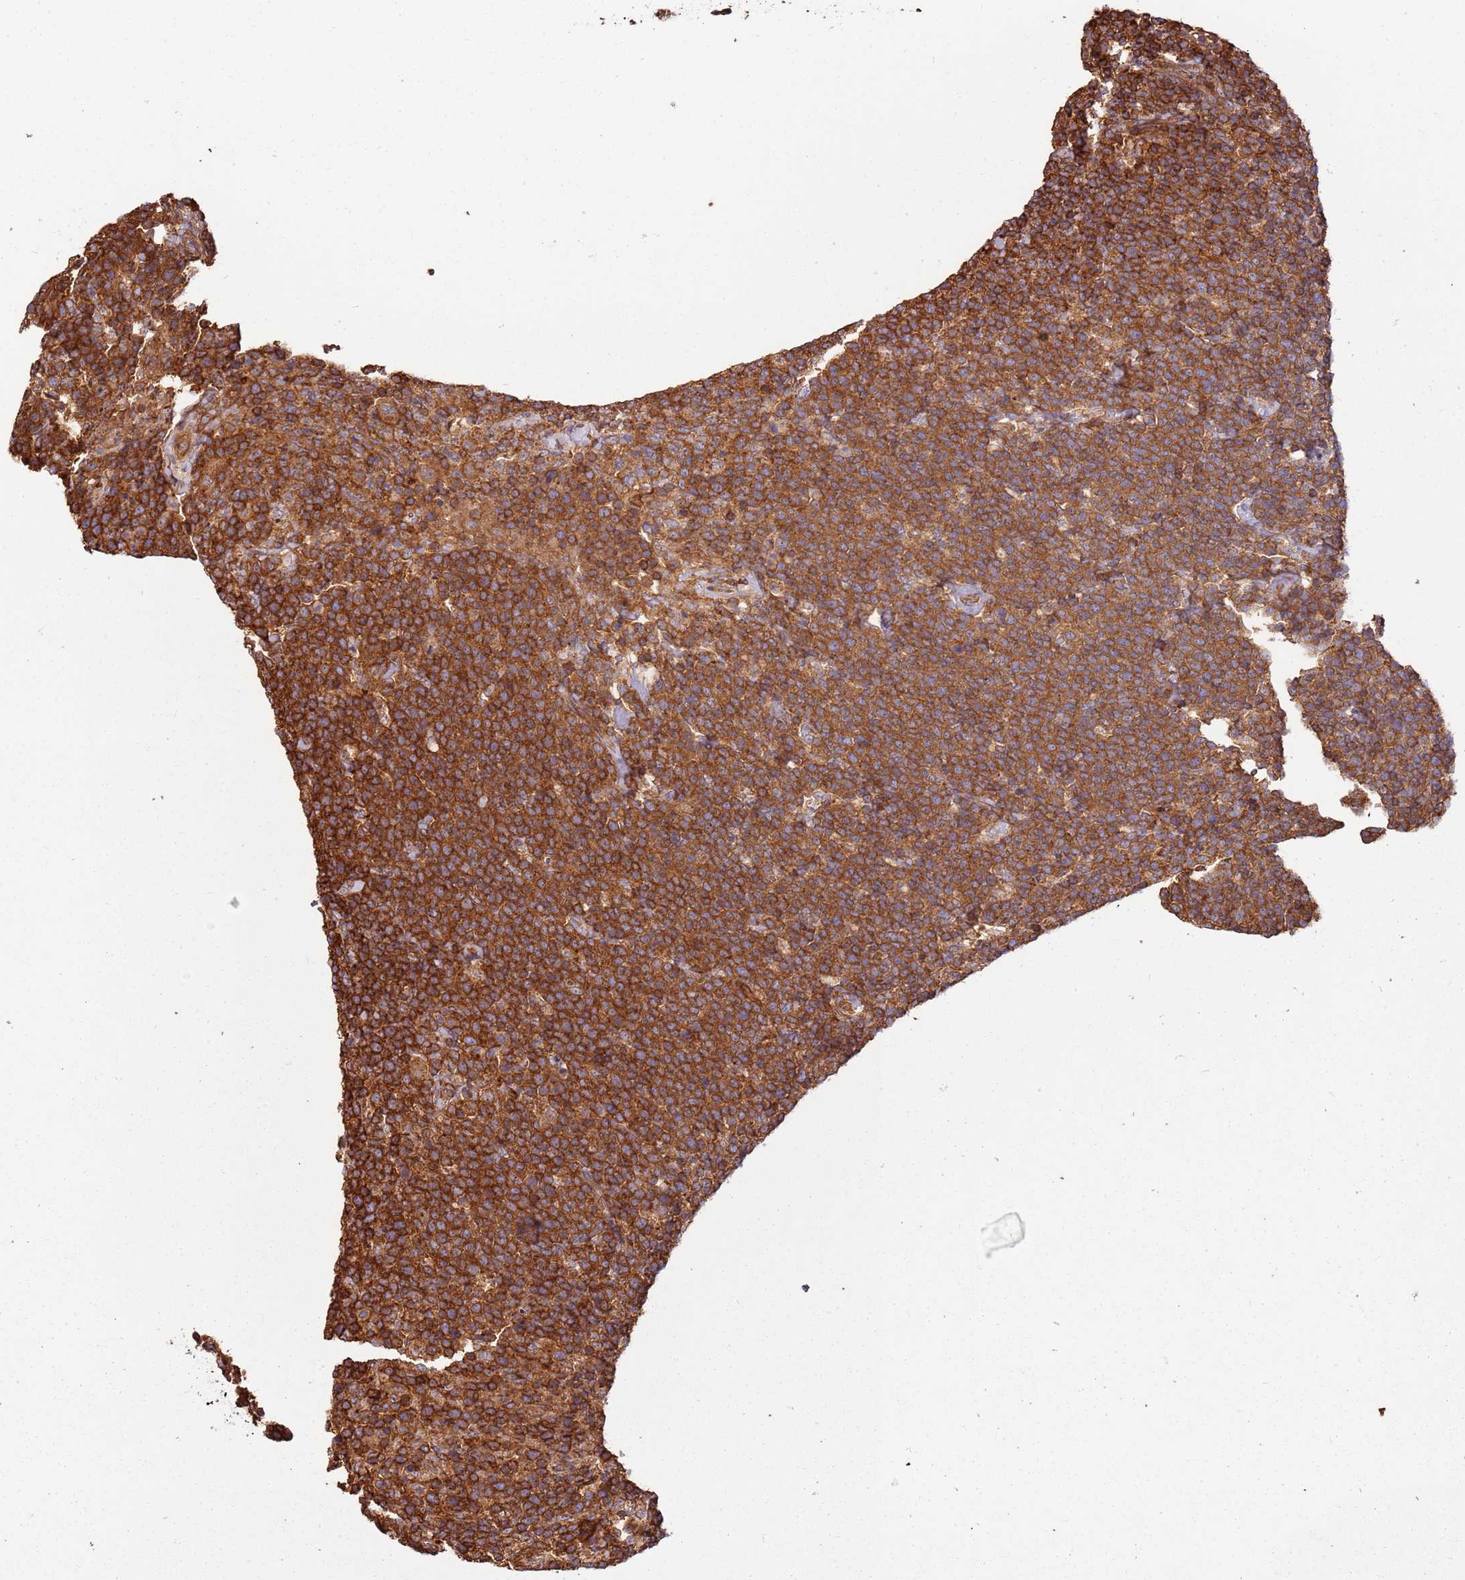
{"staining": {"intensity": "strong", "quantity": ">75%", "location": "cytoplasmic/membranous"}, "tissue": "lymphoma", "cell_type": "Tumor cells", "image_type": "cancer", "snomed": [{"axis": "morphology", "description": "Malignant lymphoma, non-Hodgkin's type, High grade"}, {"axis": "topography", "description": "Lymph node"}], "caption": "Immunohistochemistry (IHC) photomicrograph of human high-grade malignant lymphoma, non-Hodgkin's type stained for a protein (brown), which reveals high levels of strong cytoplasmic/membranous positivity in approximately >75% of tumor cells.", "gene": "ACVR2A", "patient": {"sex": "male", "age": 61}}